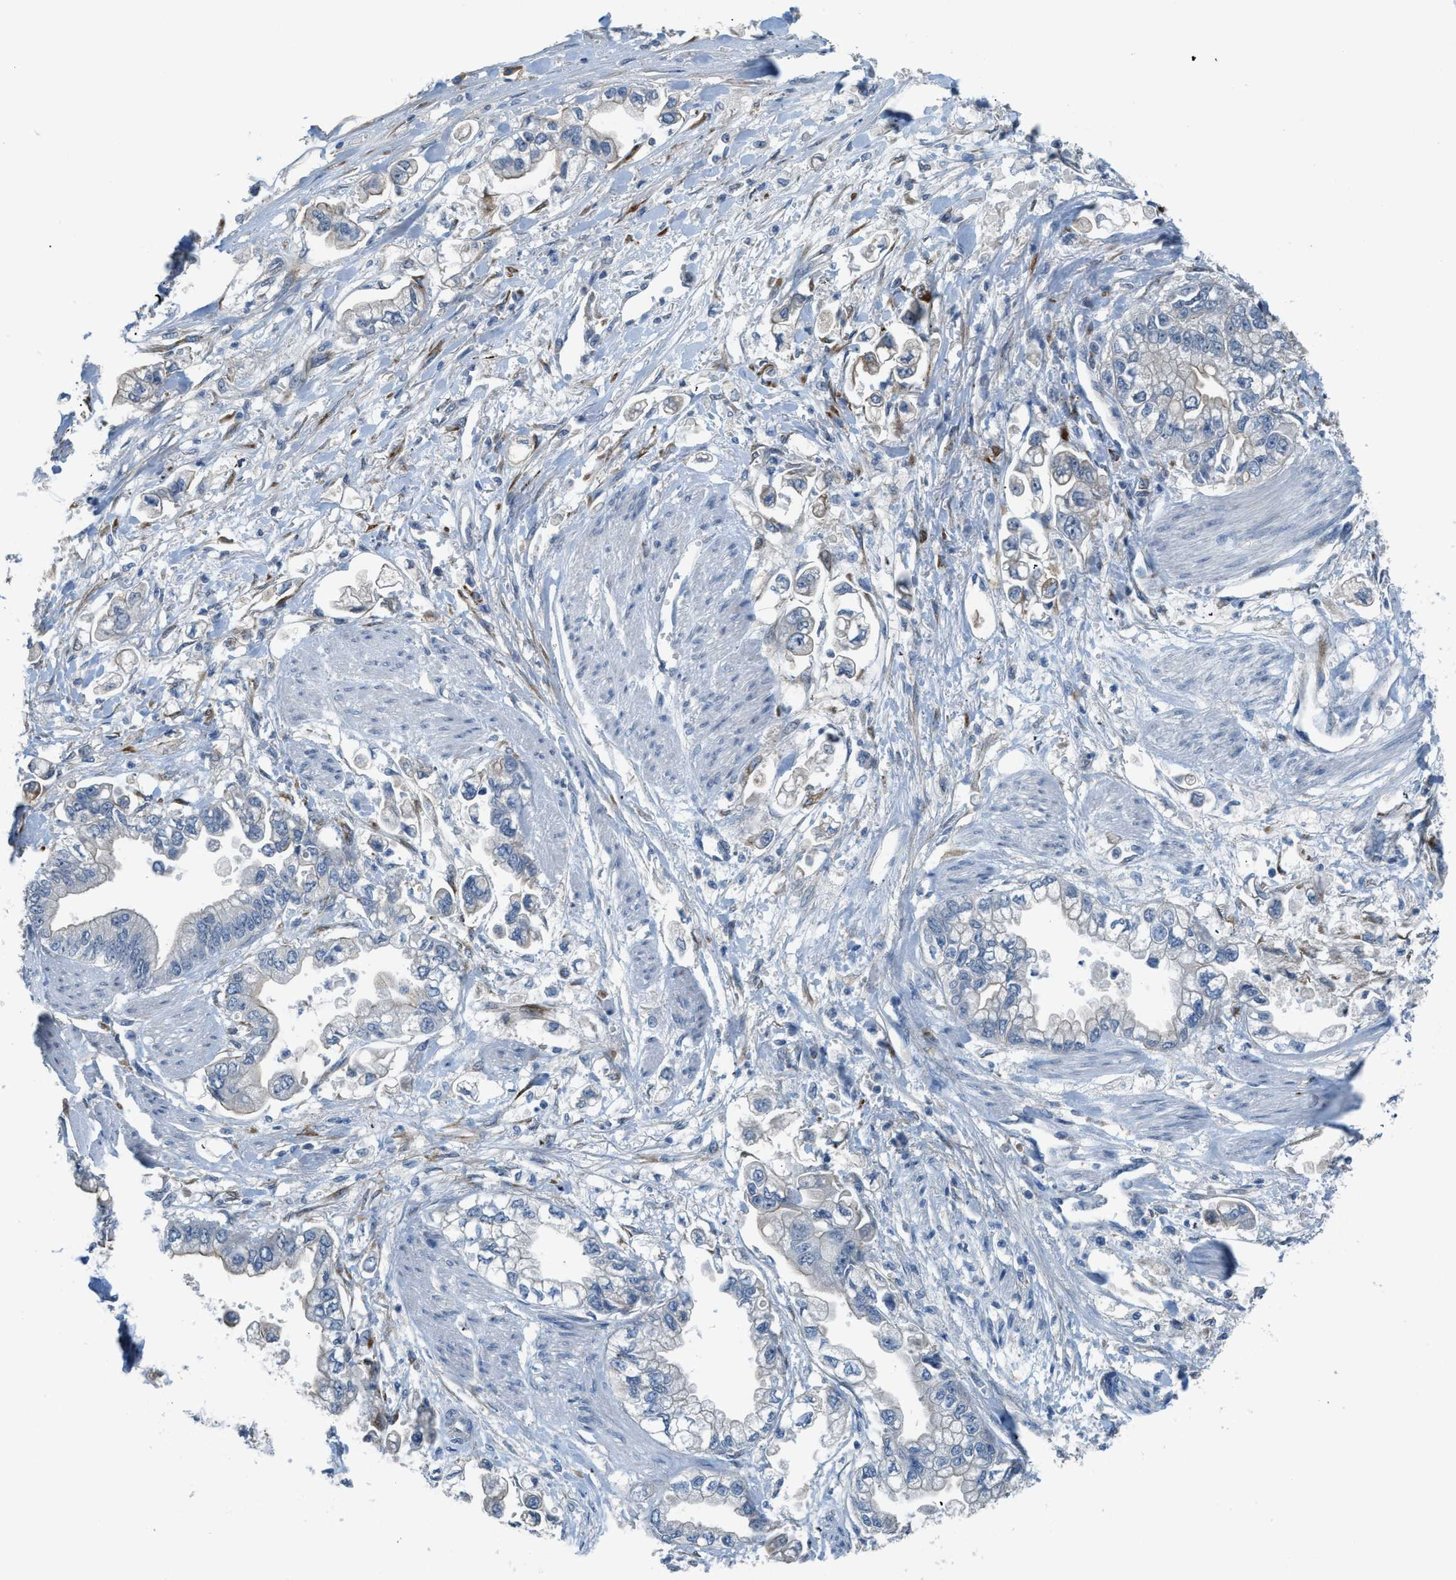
{"staining": {"intensity": "negative", "quantity": "none", "location": "none"}, "tissue": "stomach cancer", "cell_type": "Tumor cells", "image_type": "cancer", "snomed": [{"axis": "morphology", "description": "Normal tissue, NOS"}, {"axis": "morphology", "description": "Adenocarcinoma, NOS"}, {"axis": "topography", "description": "Stomach"}], "caption": "This is an immunohistochemistry photomicrograph of stomach cancer. There is no staining in tumor cells.", "gene": "TMEM154", "patient": {"sex": "male", "age": 62}}